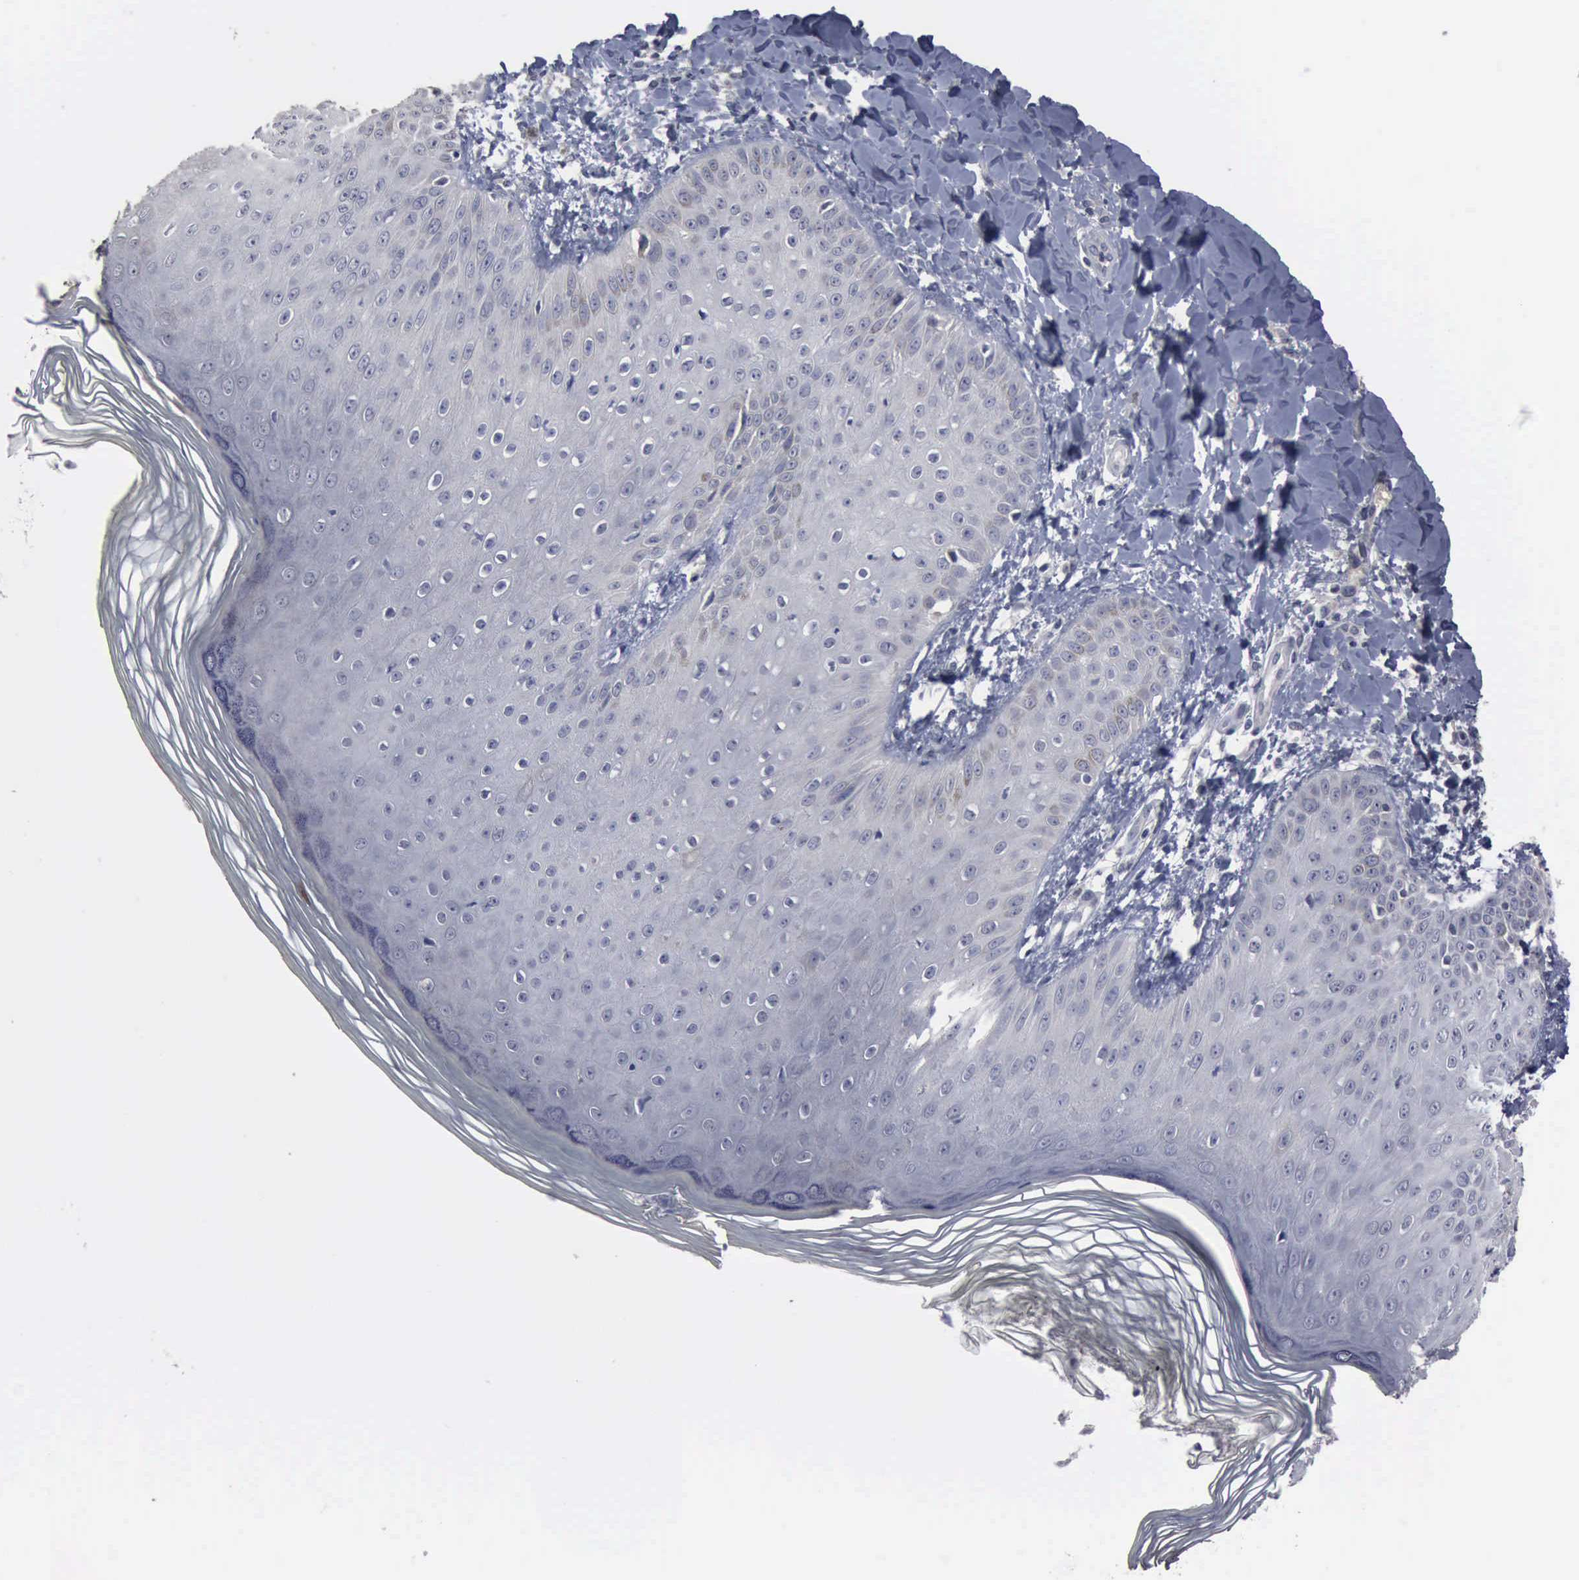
{"staining": {"intensity": "negative", "quantity": "none", "location": "none"}, "tissue": "skin", "cell_type": "Epidermal cells", "image_type": "normal", "snomed": [{"axis": "morphology", "description": "Normal tissue, NOS"}, {"axis": "morphology", "description": "Inflammation, NOS"}, {"axis": "topography", "description": "Soft tissue"}, {"axis": "topography", "description": "Anal"}], "caption": "An image of skin stained for a protein displays no brown staining in epidermal cells. The staining was performed using DAB (3,3'-diaminobenzidine) to visualize the protein expression in brown, while the nuclei were stained in blue with hematoxylin (Magnification: 20x).", "gene": "MYO18B", "patient": {"sex": "female", "age": 15}}